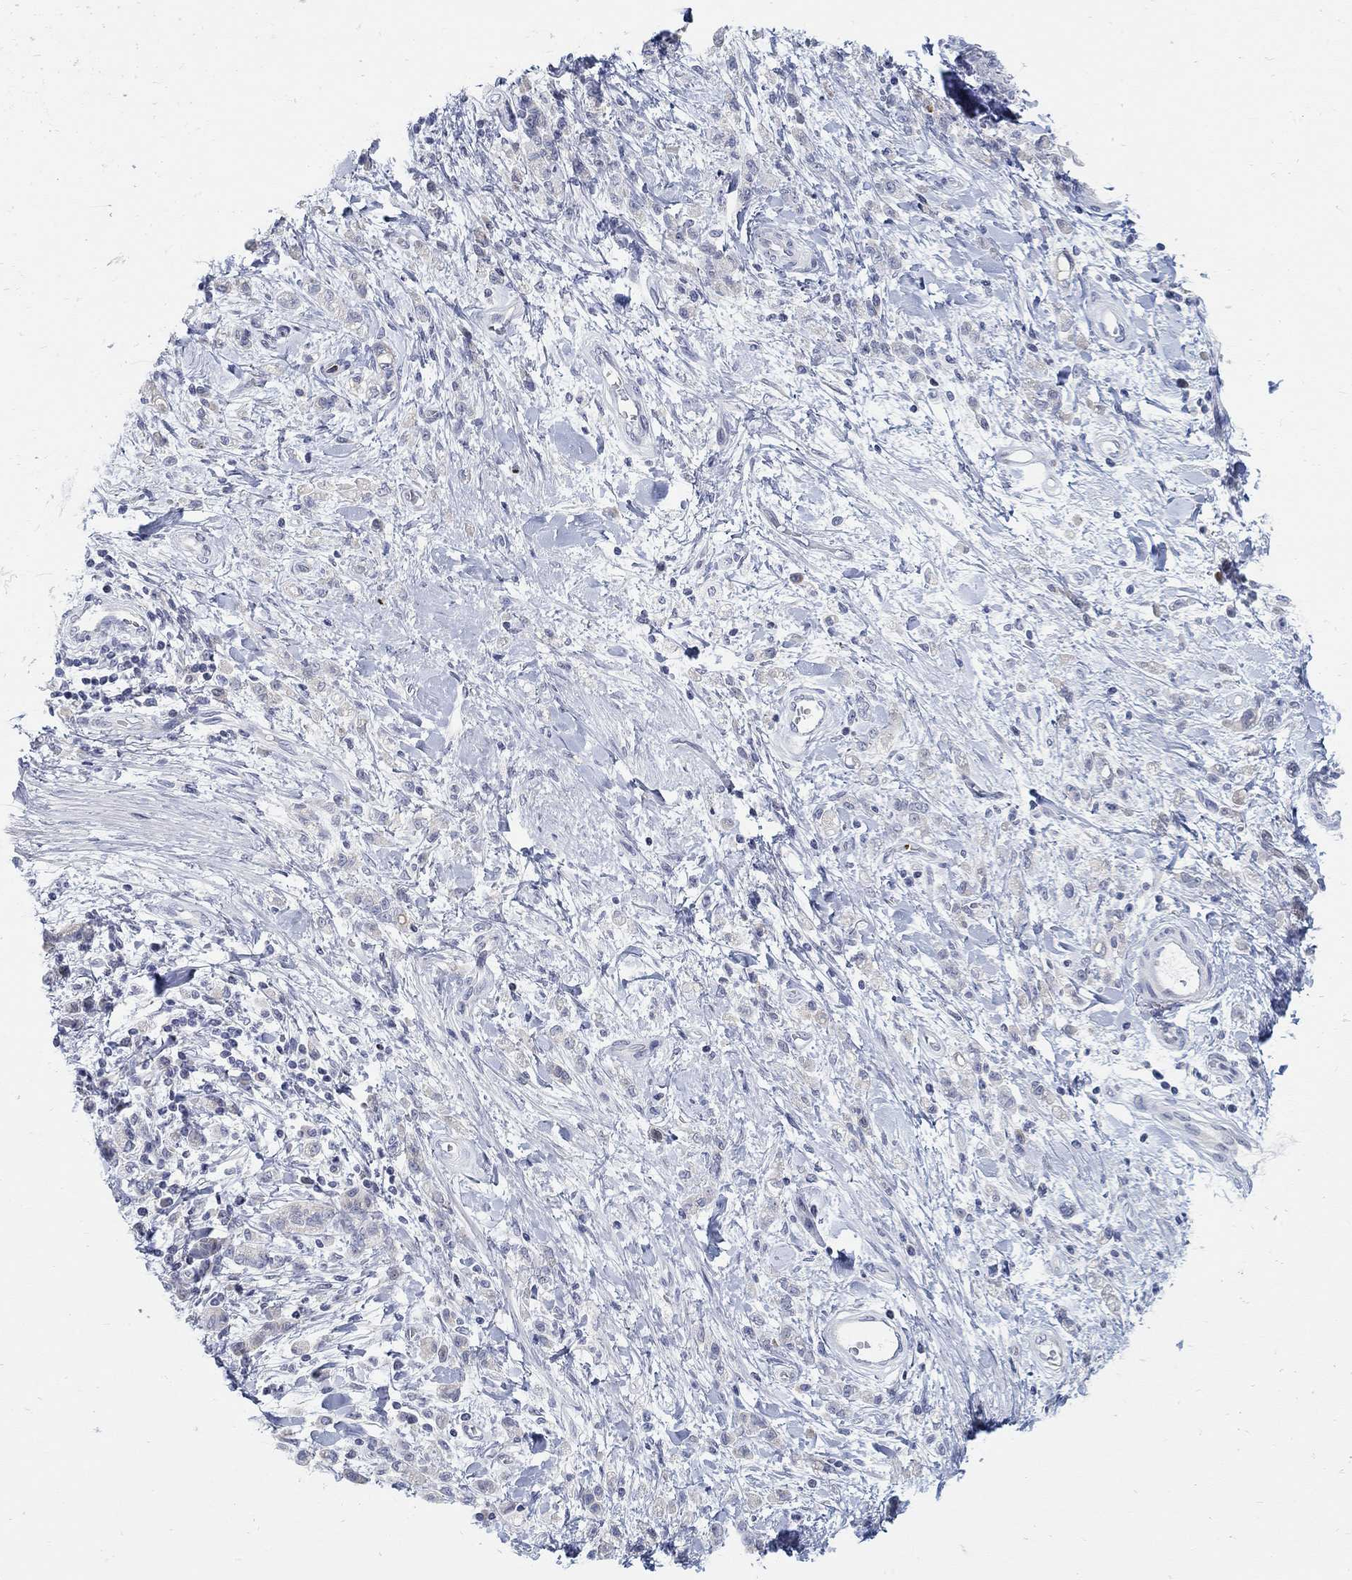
{"staining": {"intensity": "negative", "quantity": "none", "location": "none"}, "tissue": "stomach cancer", "cell_type": "Tumor cells", "image_type": "cancer", "snomed": [{"axis": "morphology", "description": "Adenocarcinoma, NOS"}, {"axis": "topography", "description": "Stomach"}], "caption": "DAB immunohistochemical staining of human stomach cancer demonstrates no significant expression in tumor cells.", "gene": "ANO7", "patient": {"sex": "male", "age": 77}}